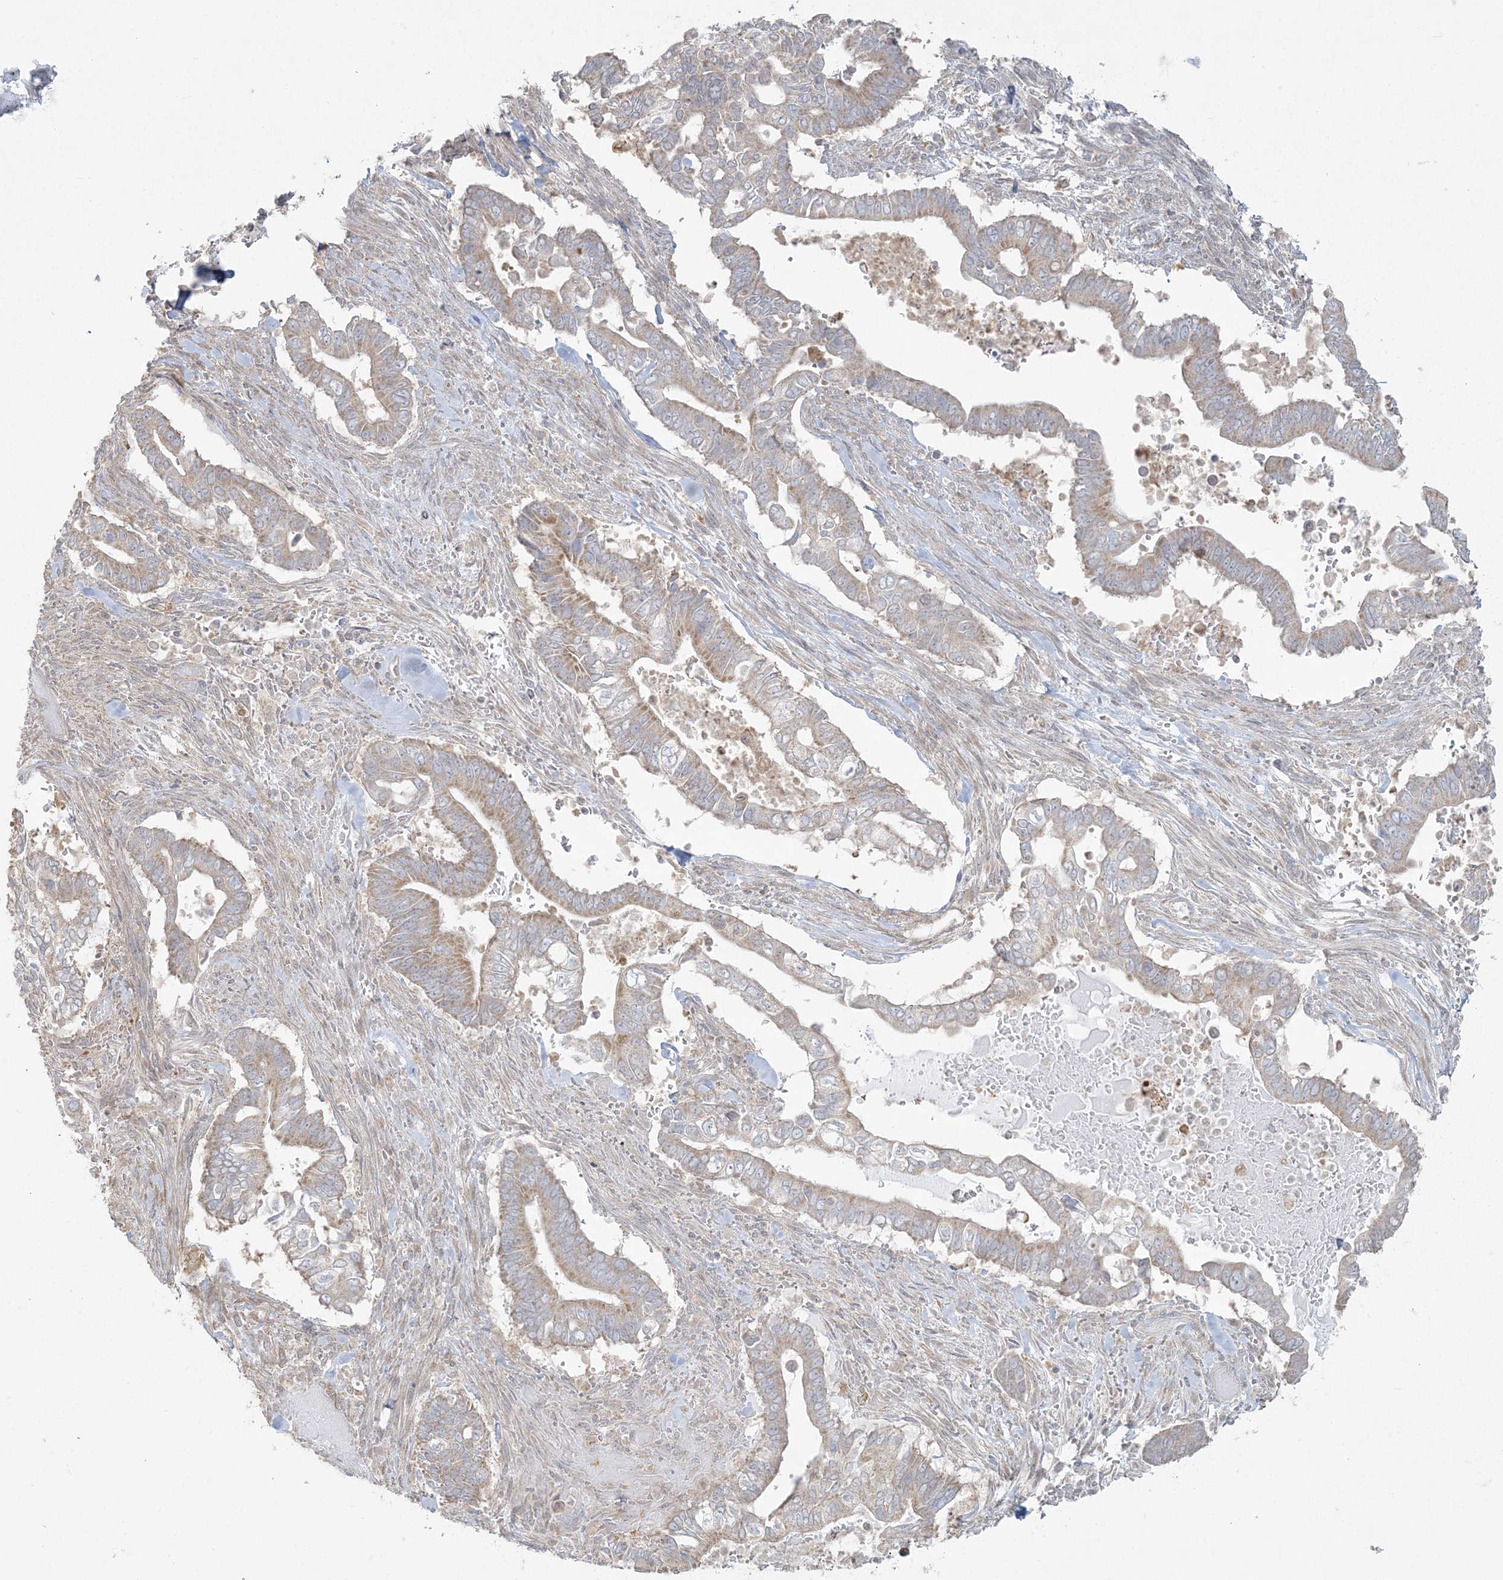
{"staining": {"intensity": "weak", "quantity": ">75%", "location": "cytoplasmic/membranous"}, "tissue": "pancreatic cancer", "cell_type": "Tumor cells", "image_type": "cancer", "snomed": [{"axis": "morphology", "description": "Adenocarcinoma, NOS"}, {"axis": "topography", "description": "Pancreas"}], "caption": "Protein staining by IHC reveals weak cytoplasmic/membranous staining in approximately >75% of tumor cells in pancreatic cancer (adenocarcinoma). The staining was performed using DAB (3,3'-diaminobenzidine) to visualize the protein expression in brown, while the nuclei were stained in blue with hematoxylin (Magnification: 20x).", "gene": "ZC3H6", "patient": {"sex": "male", "age": 68}}